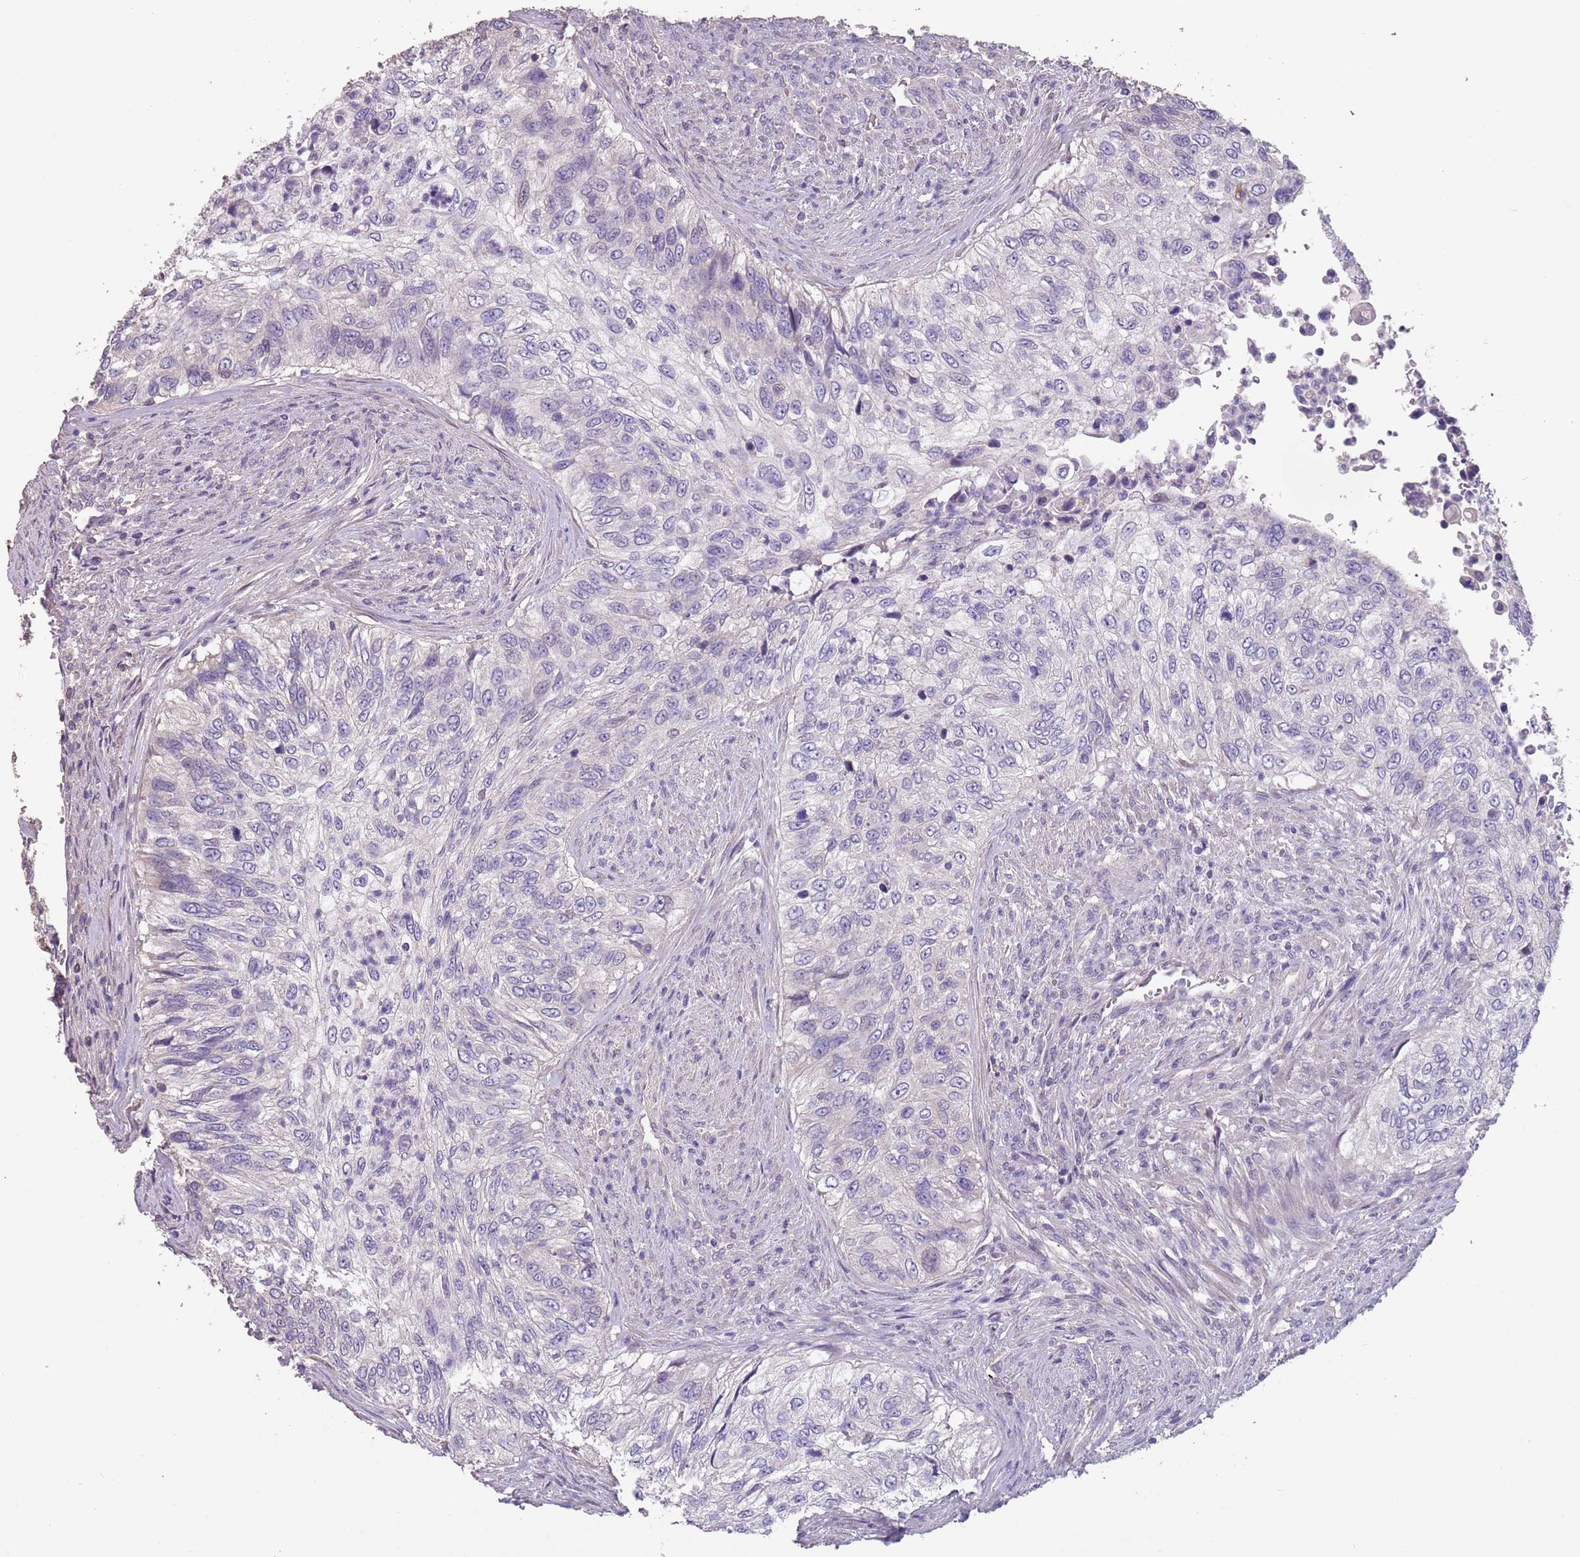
{"staining": {"intensity": "negative", "quantity": "none", "location": "none"}, "tissue": "urothelial cancer", "cell_type": "Tumor cells", "image_type": "cancer", "snomed": [{"axis": "morphology", "description": "Urothelial carcinoma, High grade"}, {"axis": "topography", "description": "Urinary bladder"}], "caption": "Human urothelial carcinoma (high-grade) stained for a protein using IHC demonstrates no expression in tumor cells.", "gene": "MBD3L1", "patient": {"sex": "female", "age": 60}}